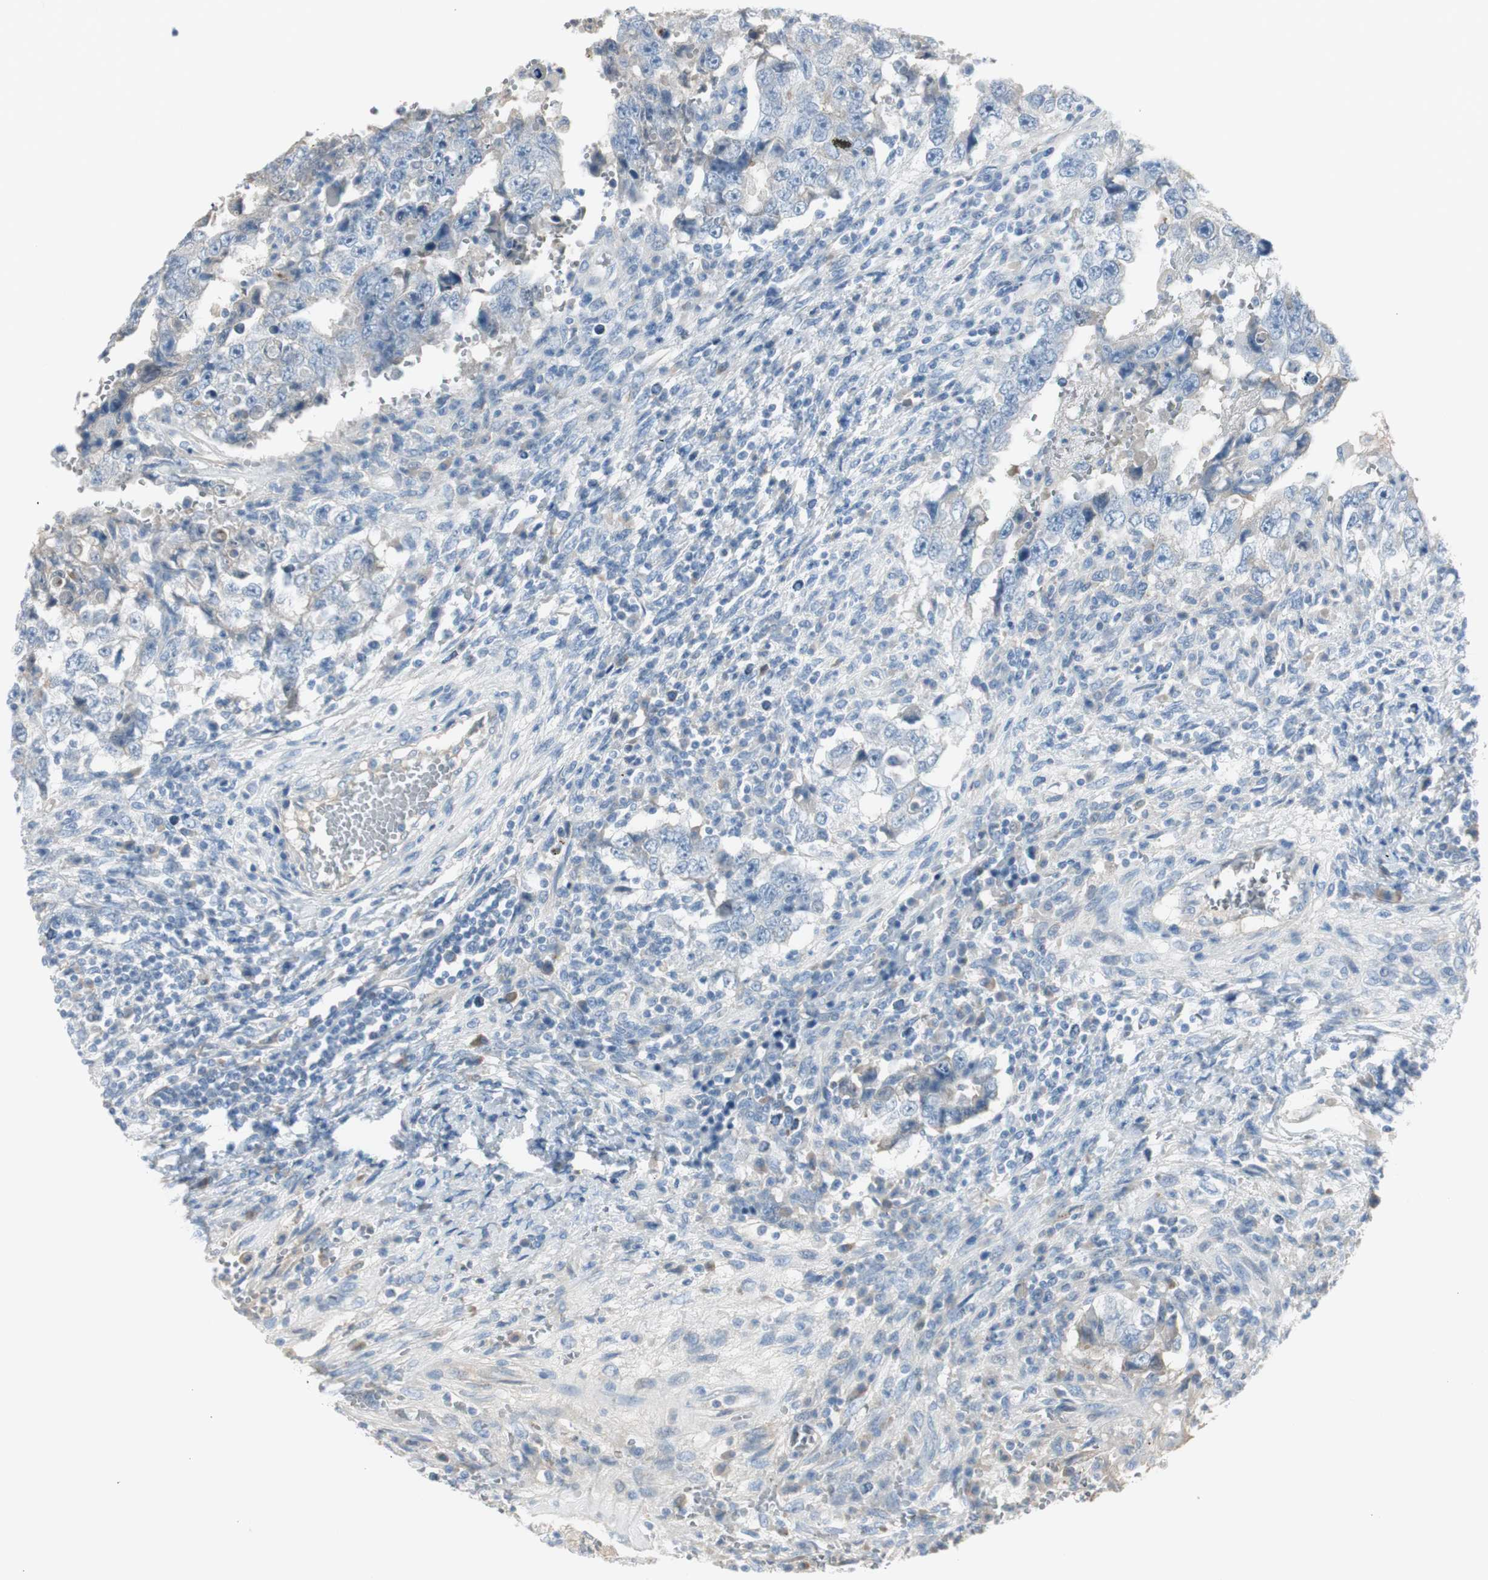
{"staining": {"intensity": "negative", "quantity": "none", "location": "none"}, "tissue": "testis cancer", "cell_type": "Tumor cells", "image_type": "cancer", "snomed": [{"axis": "morphology", "description": "Carcinoma, Embryonal, NOS"}, {"axis": "topography", "description": "Testis"}], "caption": "Immunohistochemistry (IHC) of embryonal carcinoma (testis) demonstrates no positivity in tumor cells. (DAB immunohistochemistry (IHC), high magnification).", "gene": "CACNA2D1", "patient": {"sex": "male", "age": 26}}